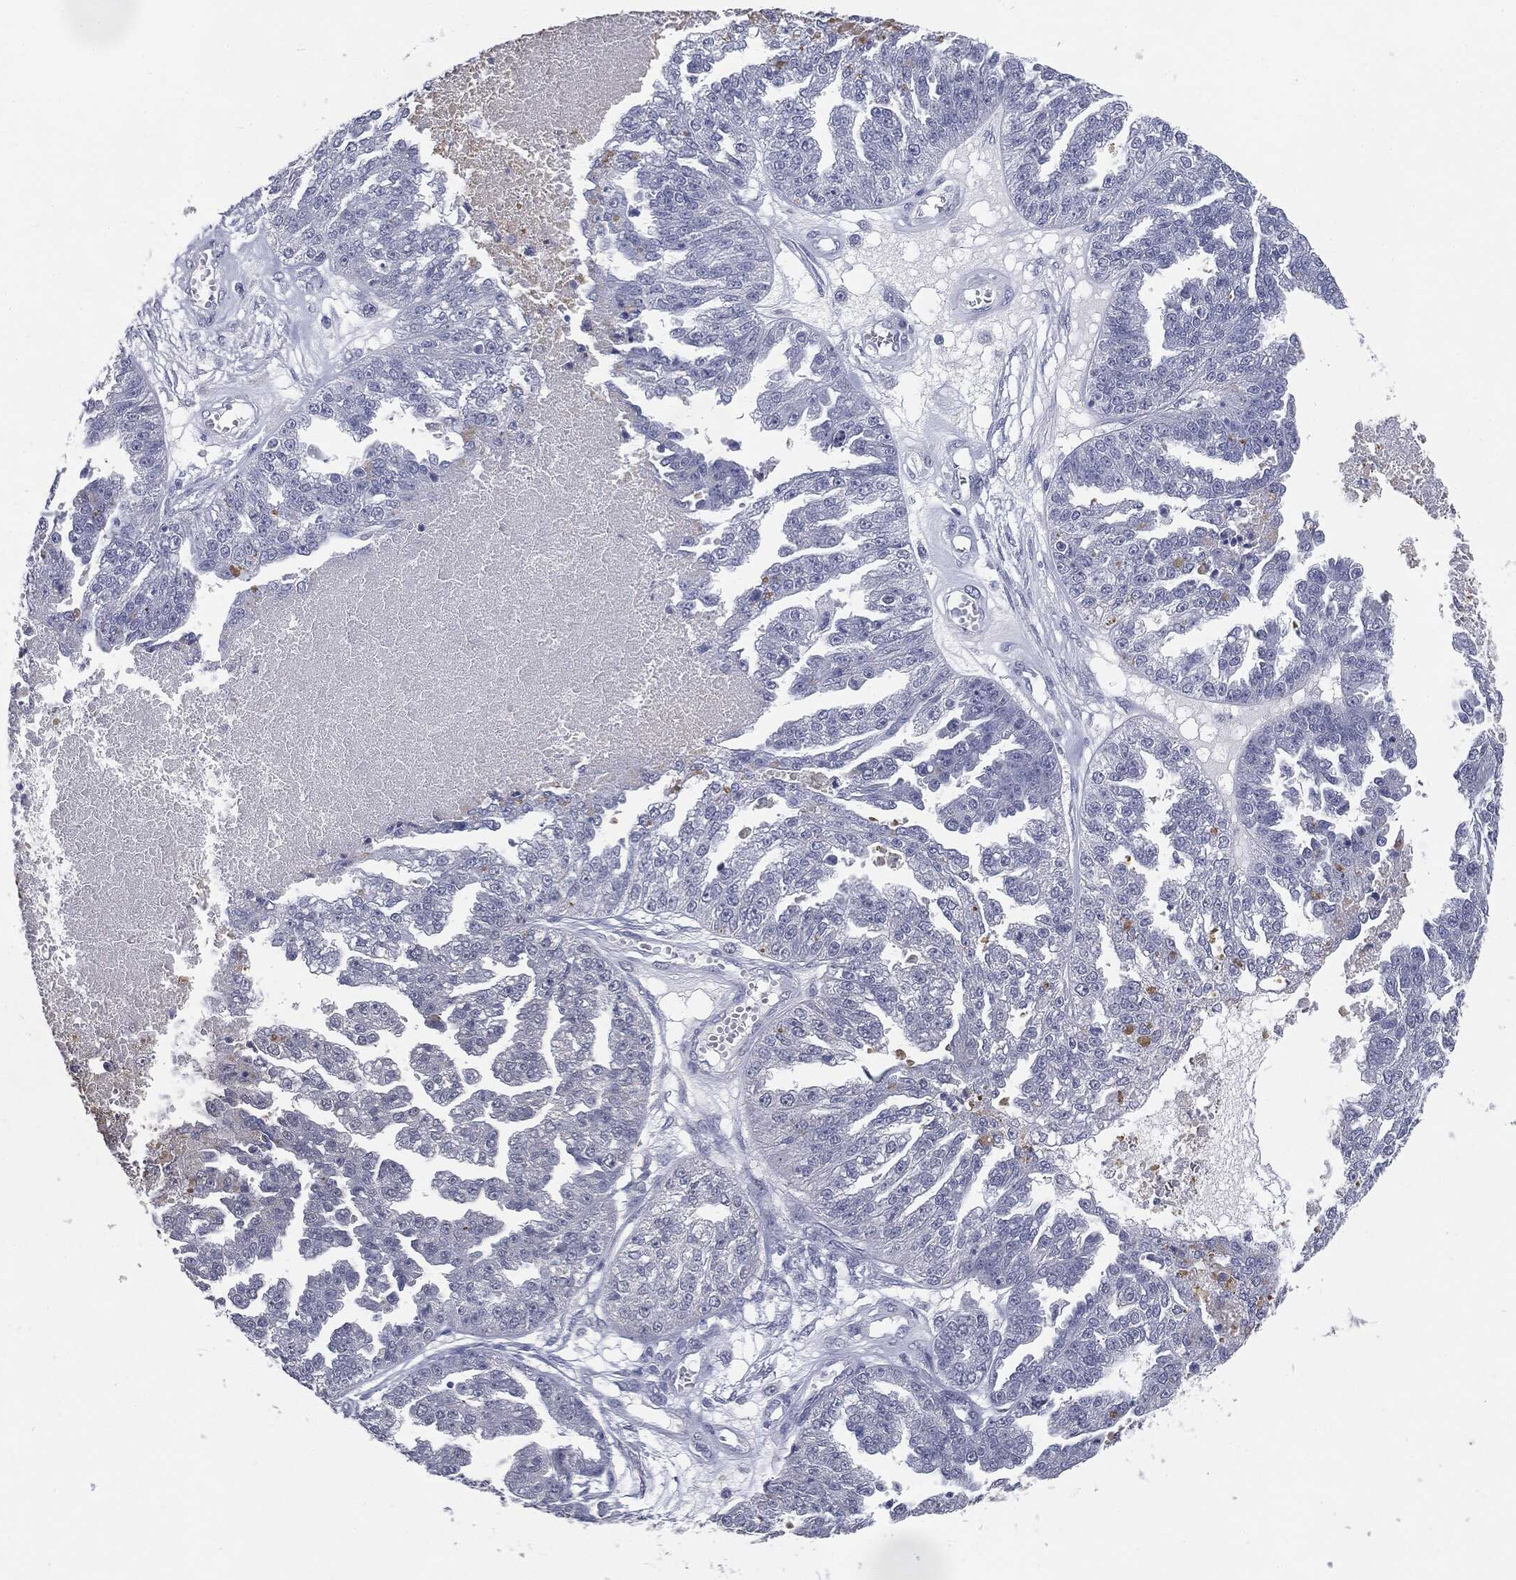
{"staining": {"intensity": "negative", "quantity": "none", "location": "none"}, "tissue": "ovarian cancer", "cell_type": "Tumor cells", "image_type": "cancer", "snomed": [{"axis": "morphology", "description": "Cystadenocarcinoma, serous, NOS"}, {"axis": "topography", "description": "Ovary"}], "caption": "Ovarian serous cystadenocarcinoma stained for a protein using immunohistochemistry (IHC) demonstrates no positivity tumor cells.", "gene": "SLC2A2", "patient": {"sex": "female", "age": 58}}